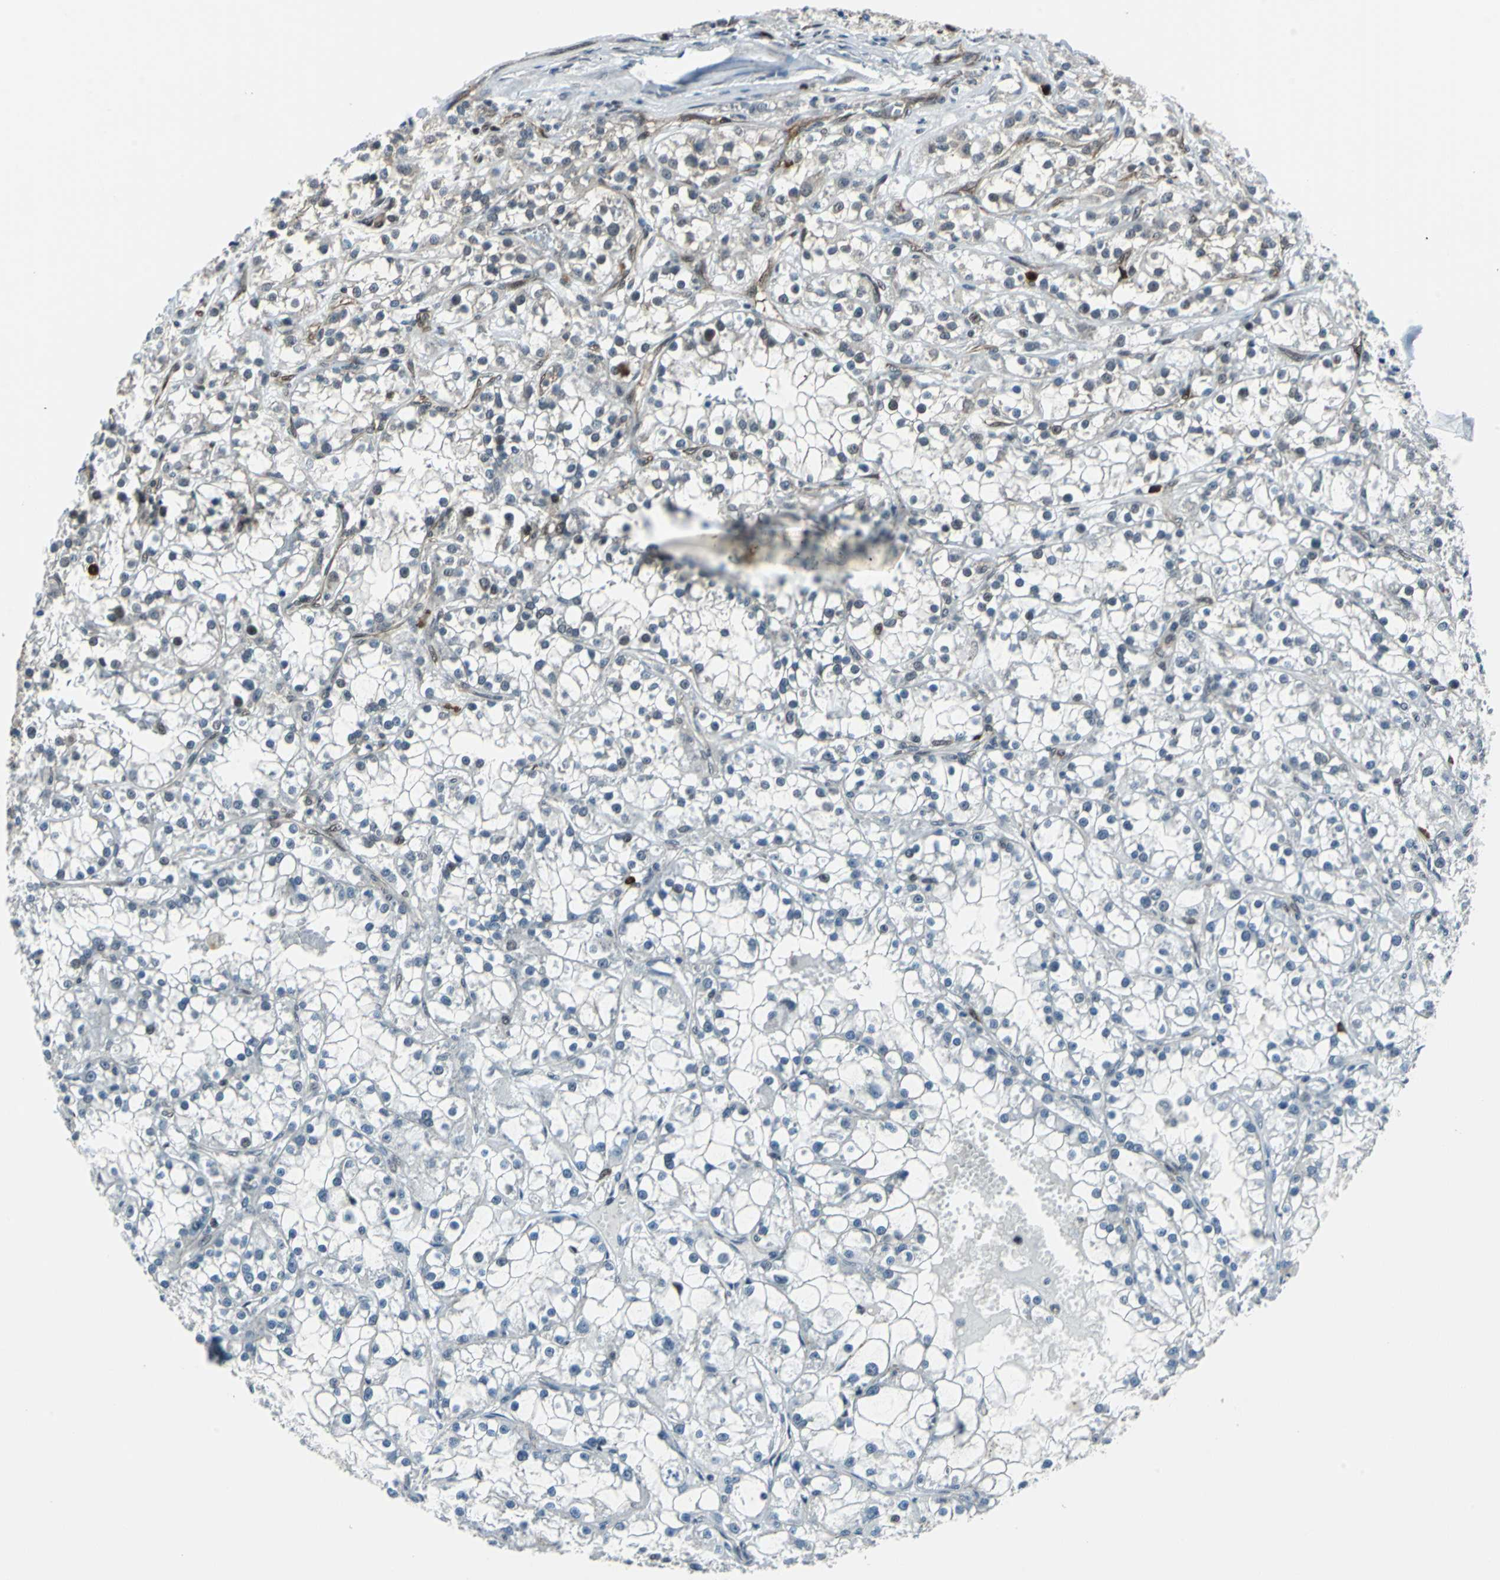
{"staining": {"intensity": "negative", "quantity": "none", "location": "none"}, "tissue": "renal cancer", "cell_type": "Tumor cells", "image_type": "cancer", "snomed": [{"axis": "morphology", "description": "Adenocarcinoma, NOS"}, {"axis": "topography", "description": "Kidney"}], "caption": "Protein analysis of renal adenocarcinoma reveals no significant staining in tumor cells.", "gene": "POLR3K", "patient": {"sex": "female", "age": 52}}